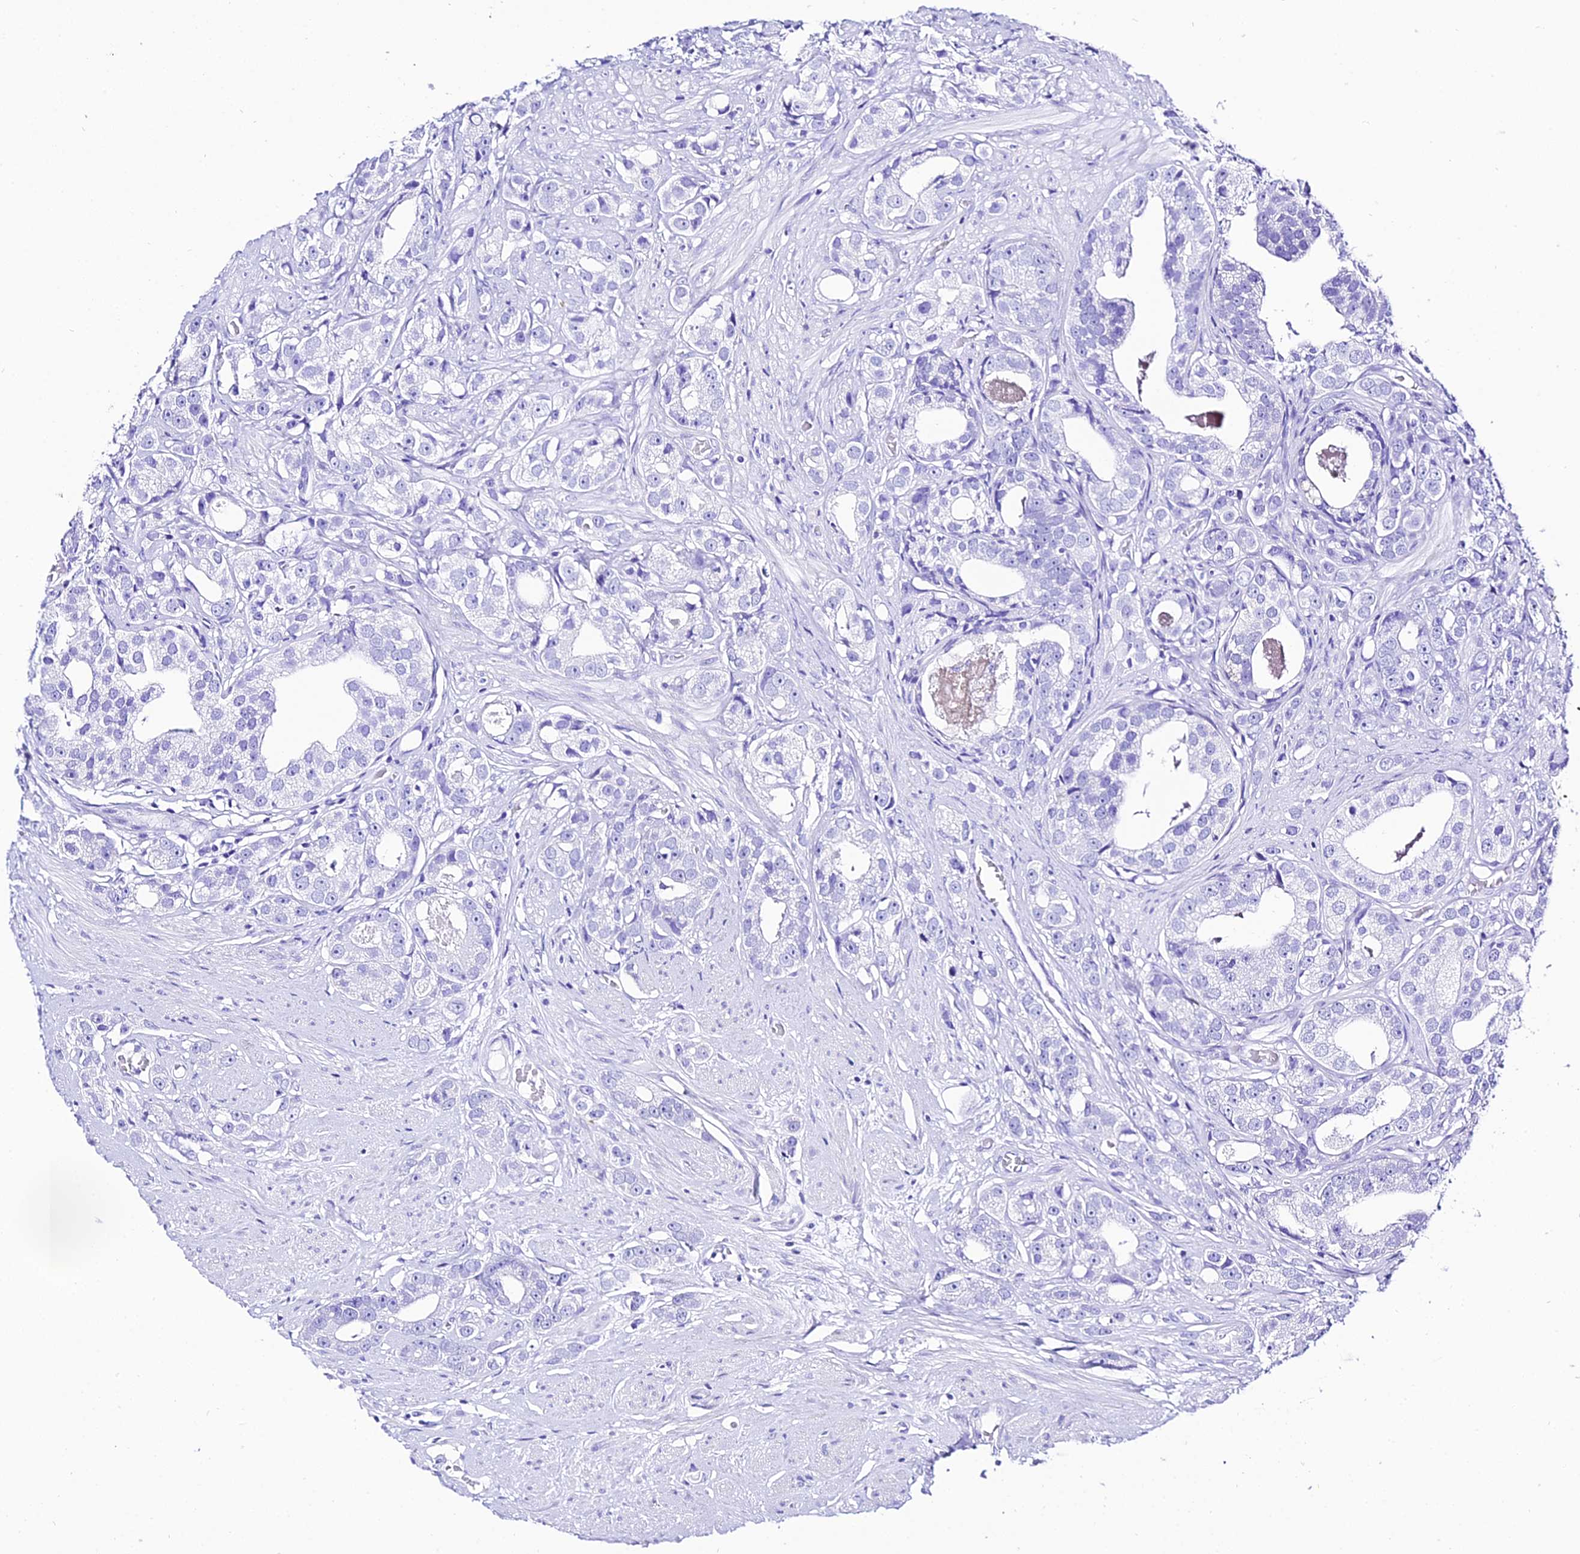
{"staining": {"intensity": "negative", "quantity": "none", "location": "none"}, "tissue": "prostate cancer", "cell_type": "Tumor cells", "image_type": "cancer", "snomed": [{"axis": "morphology", "description": "Adenocarcinoma, High grade"}, {"axis": "topography", "description": "Prostate"}], "caption": "IHC of adenocarcinoma (high-grade) (prostate) exhibits no positivity in tumor cells.", "gene": "TRMT44", "patient": {"sex": "male", "age": 71}}